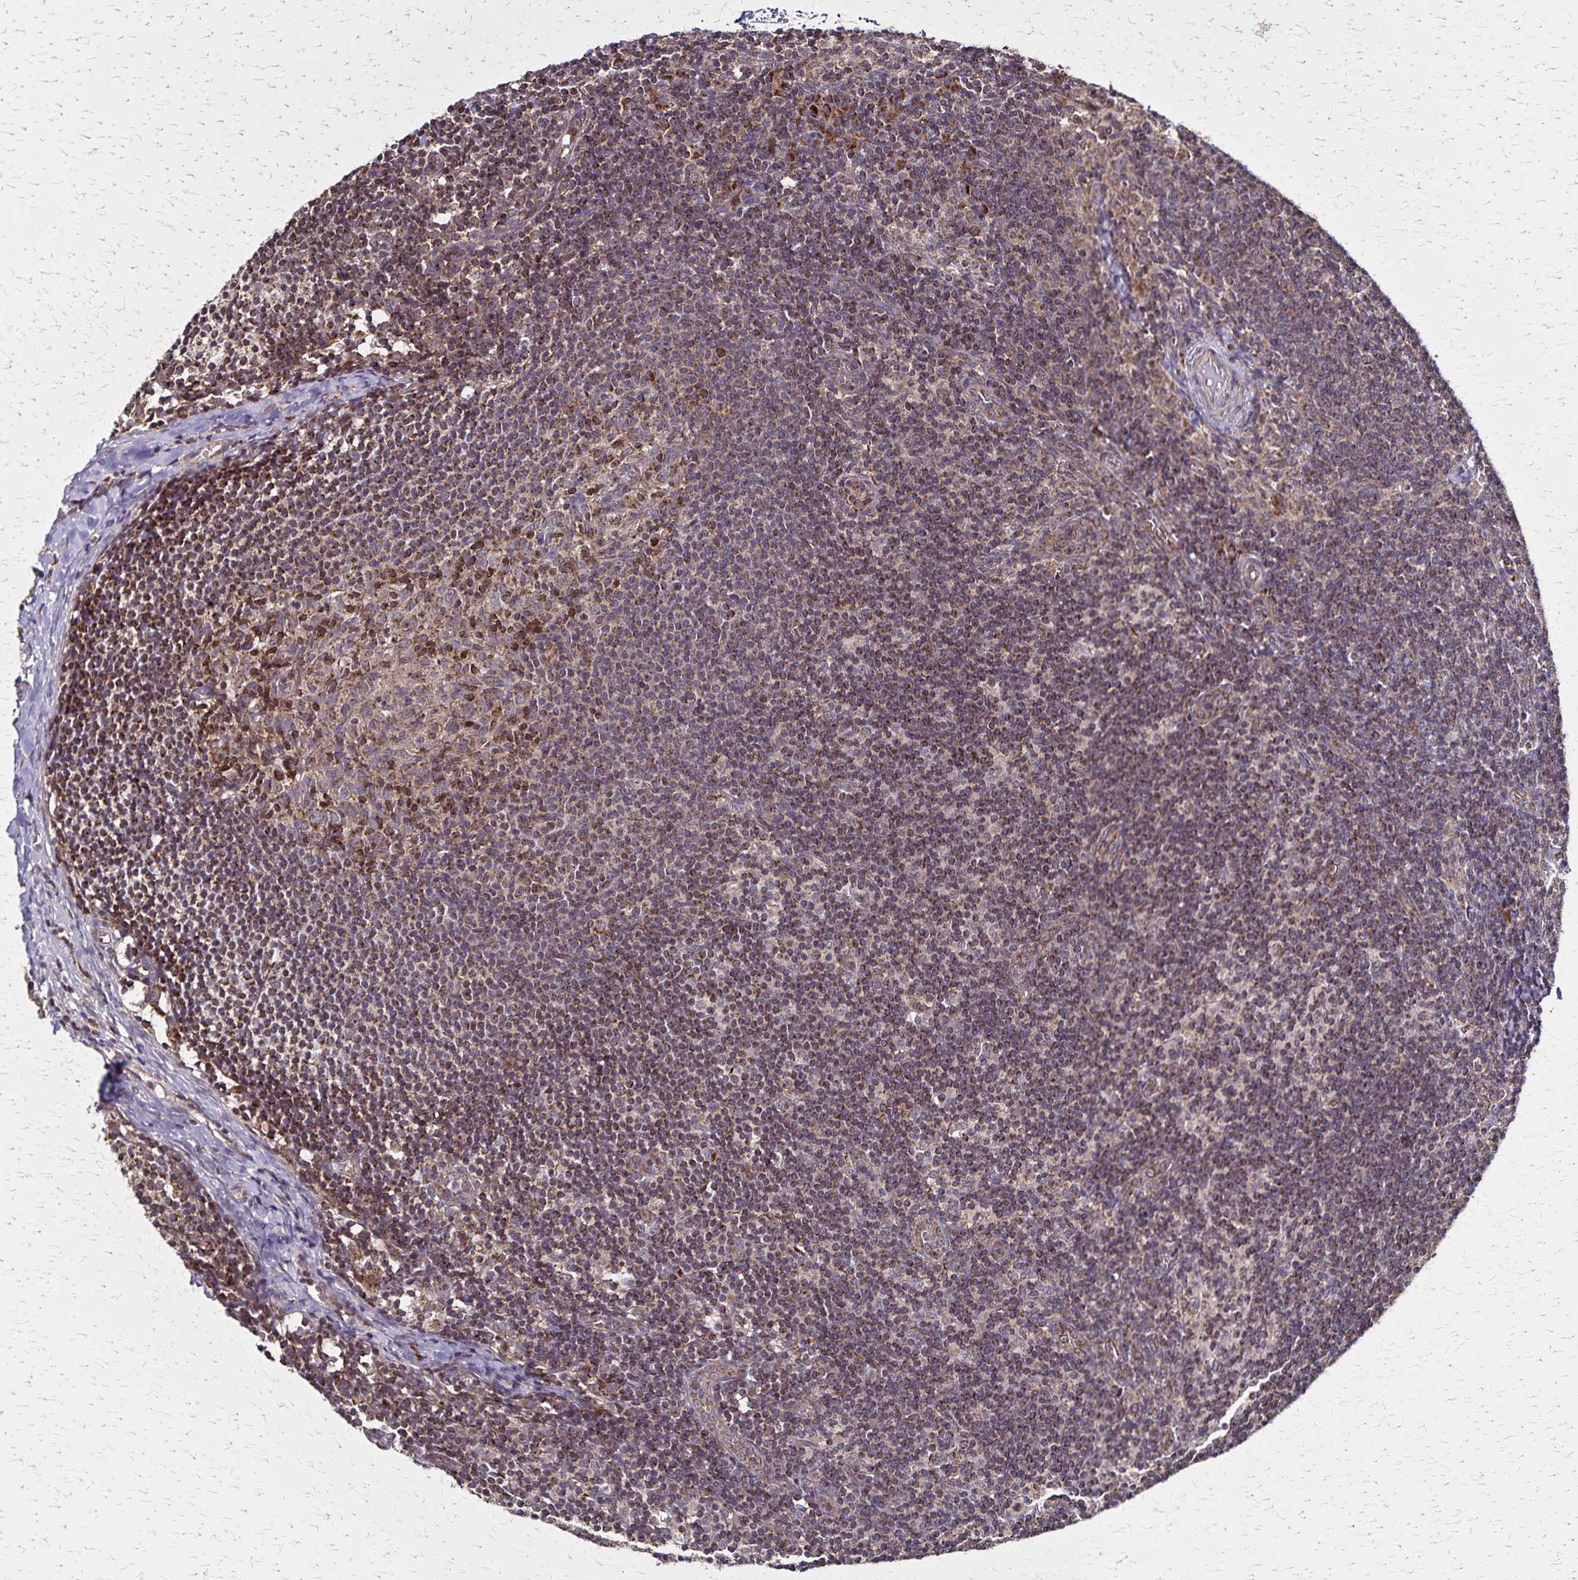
{"staining": {"intensity": "moderate", "quantity": "25%-75%", "location": "cytoplasmic/membranous"}, "tissue": "lymph node", "cell_type": "Germinal center cells", "image_type": "normal", "snomed": [{"axis": "morphology", "description": "Normal tissue, NOS"}, {"axis": "topography", "description": "Lymph node"}], "caption": "Immunohistochemical staining of benign human lymph node exhibits medium levels of moderate cytoplasmic/membranous expression in about 25%-75% of germinal center cells.", "gene": "NFS1", "patient": {"sex": "female", "age": 41}}